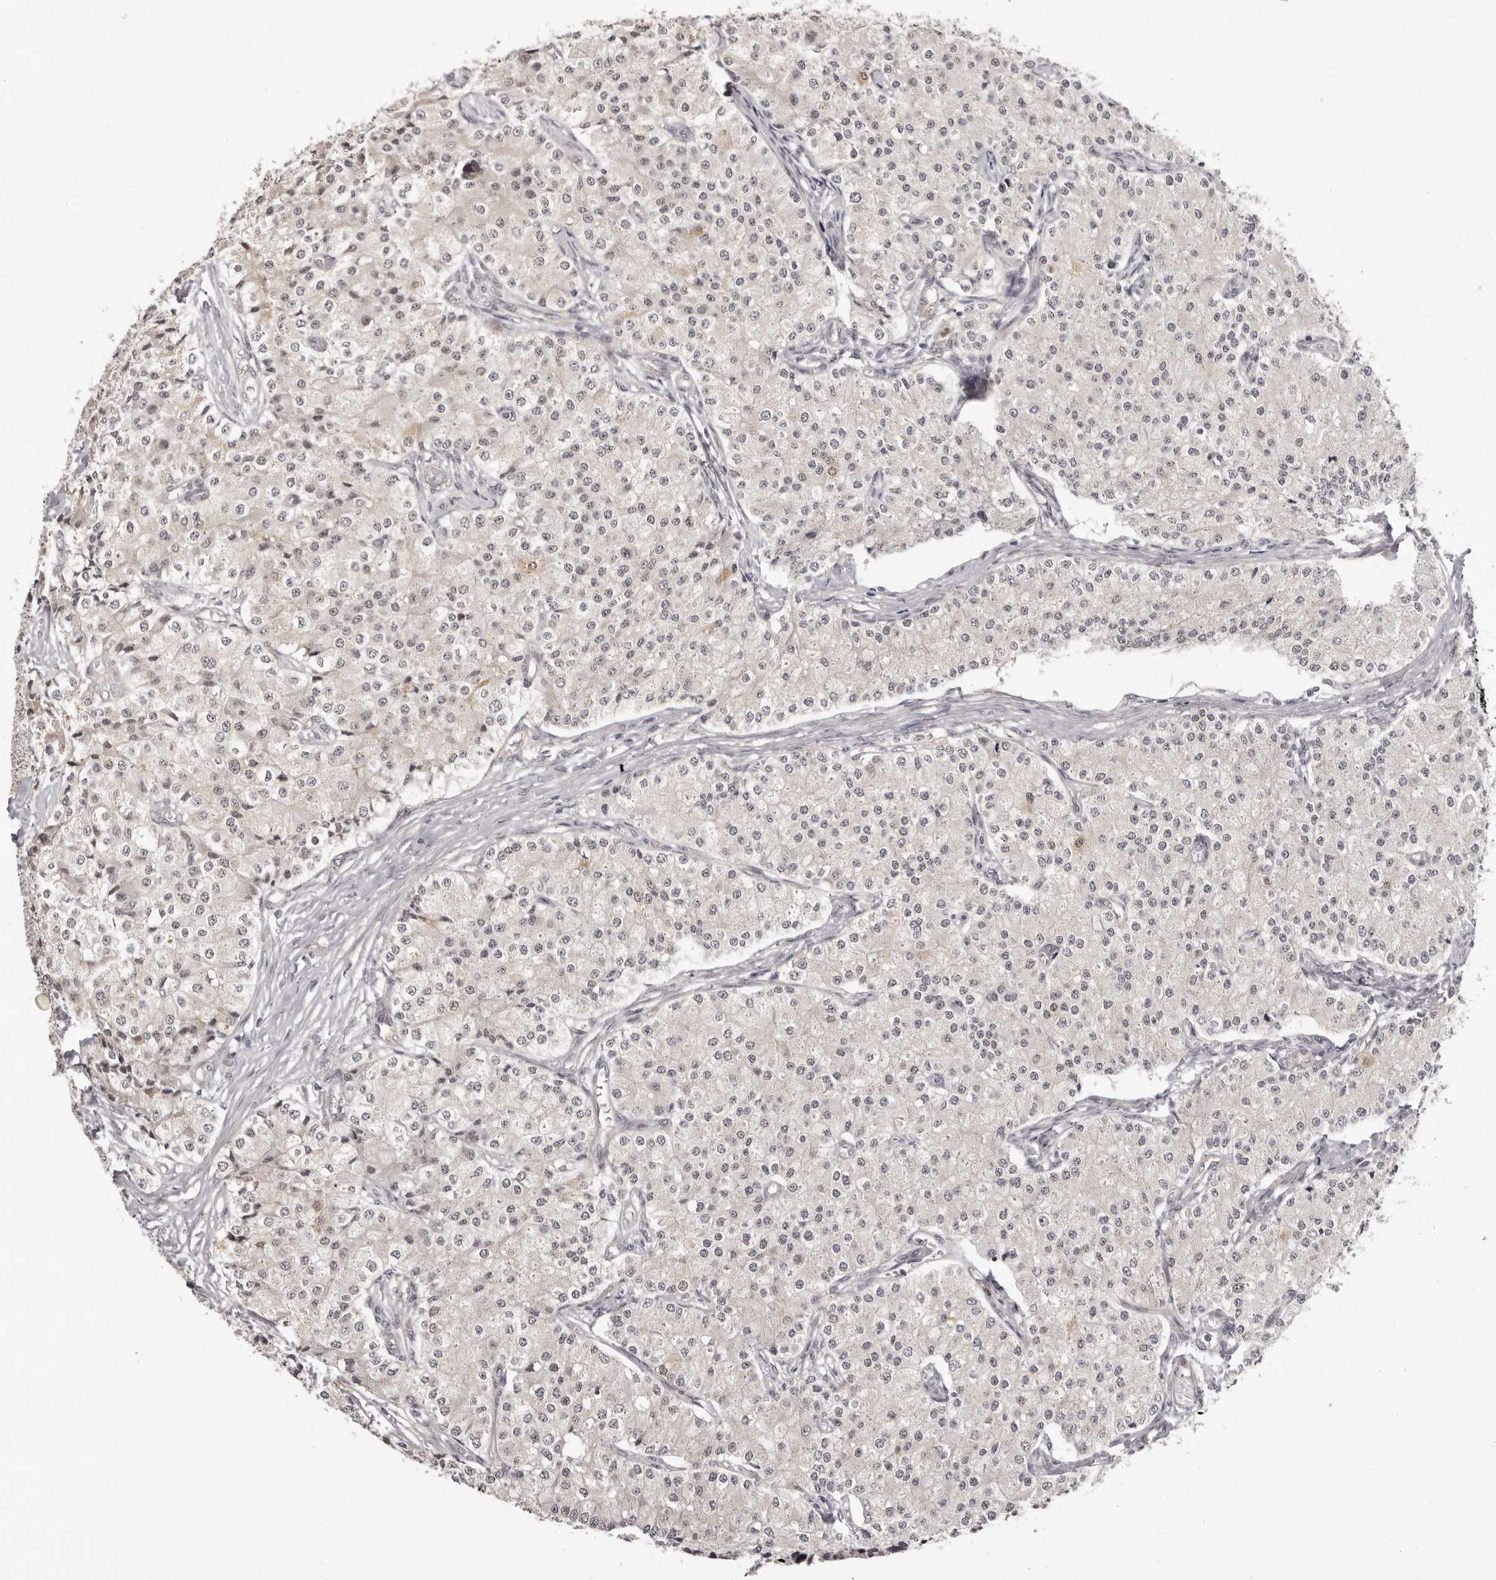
{"staining": {"intensity": "negative", "quantity": "none", "location": "none"}, "tissue": "carcinoid", "cell_type": "Tumor cells", "image_type": "cancer", "snomed": [{"axis": "morphology", "description": "Carcinoid, malignant, NOS"}, {"axis": "topography", "description": "Colon"}], "caption": "The immunohistochemistry image has no significant positivity in tumor cells of malignant carcinoid tissue. (Stains: DAB IHC with hematoxylin counter stain, Microscopy: brightfield microscopy at high magnification).", "gene": "RNF2", "patient": {"sex": "female", "age": 52}}